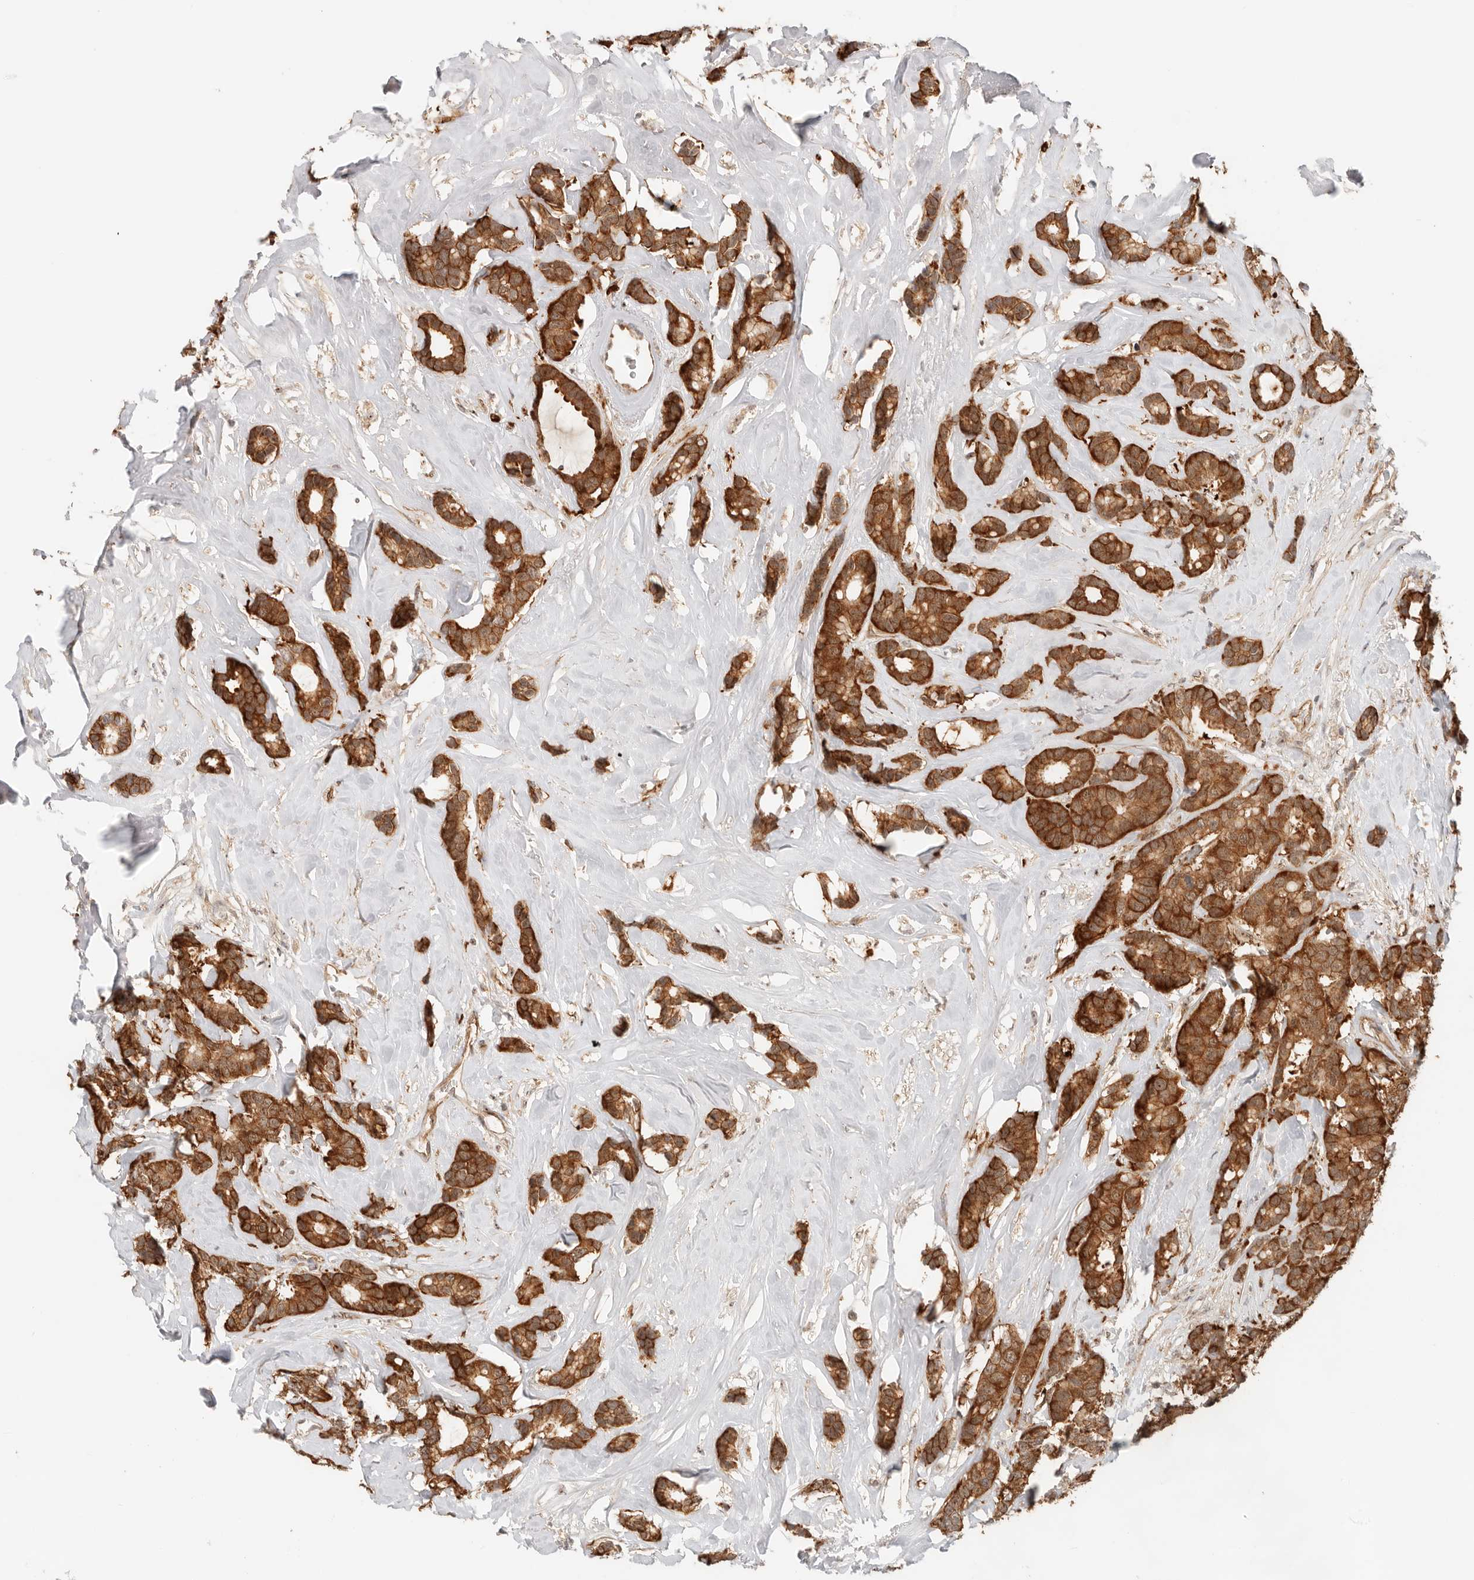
{"staining": {"intensity": "moderate", "quantity": ">75%", "location": "cytoplasmic/membranous"}, "tissue": "breast cancer", "cell_type": "Tumor cells", "image_type": "cancer", "snomed": [{"axis": "morphology", "description": "Duct carcinoma"}, {"axis": "topography", "description": "Breast"}], "caption": "The photomicrograph displays immunohistochemical staining of breast cancer. There is moderate cytoplasmic/membranous expression is present in approximately >75% of tumor cells. (Brightfield microscopy of DAB IHC at high magnification).", "gene": "HEXD", "patient": {"sex": "female", "age": 87}}